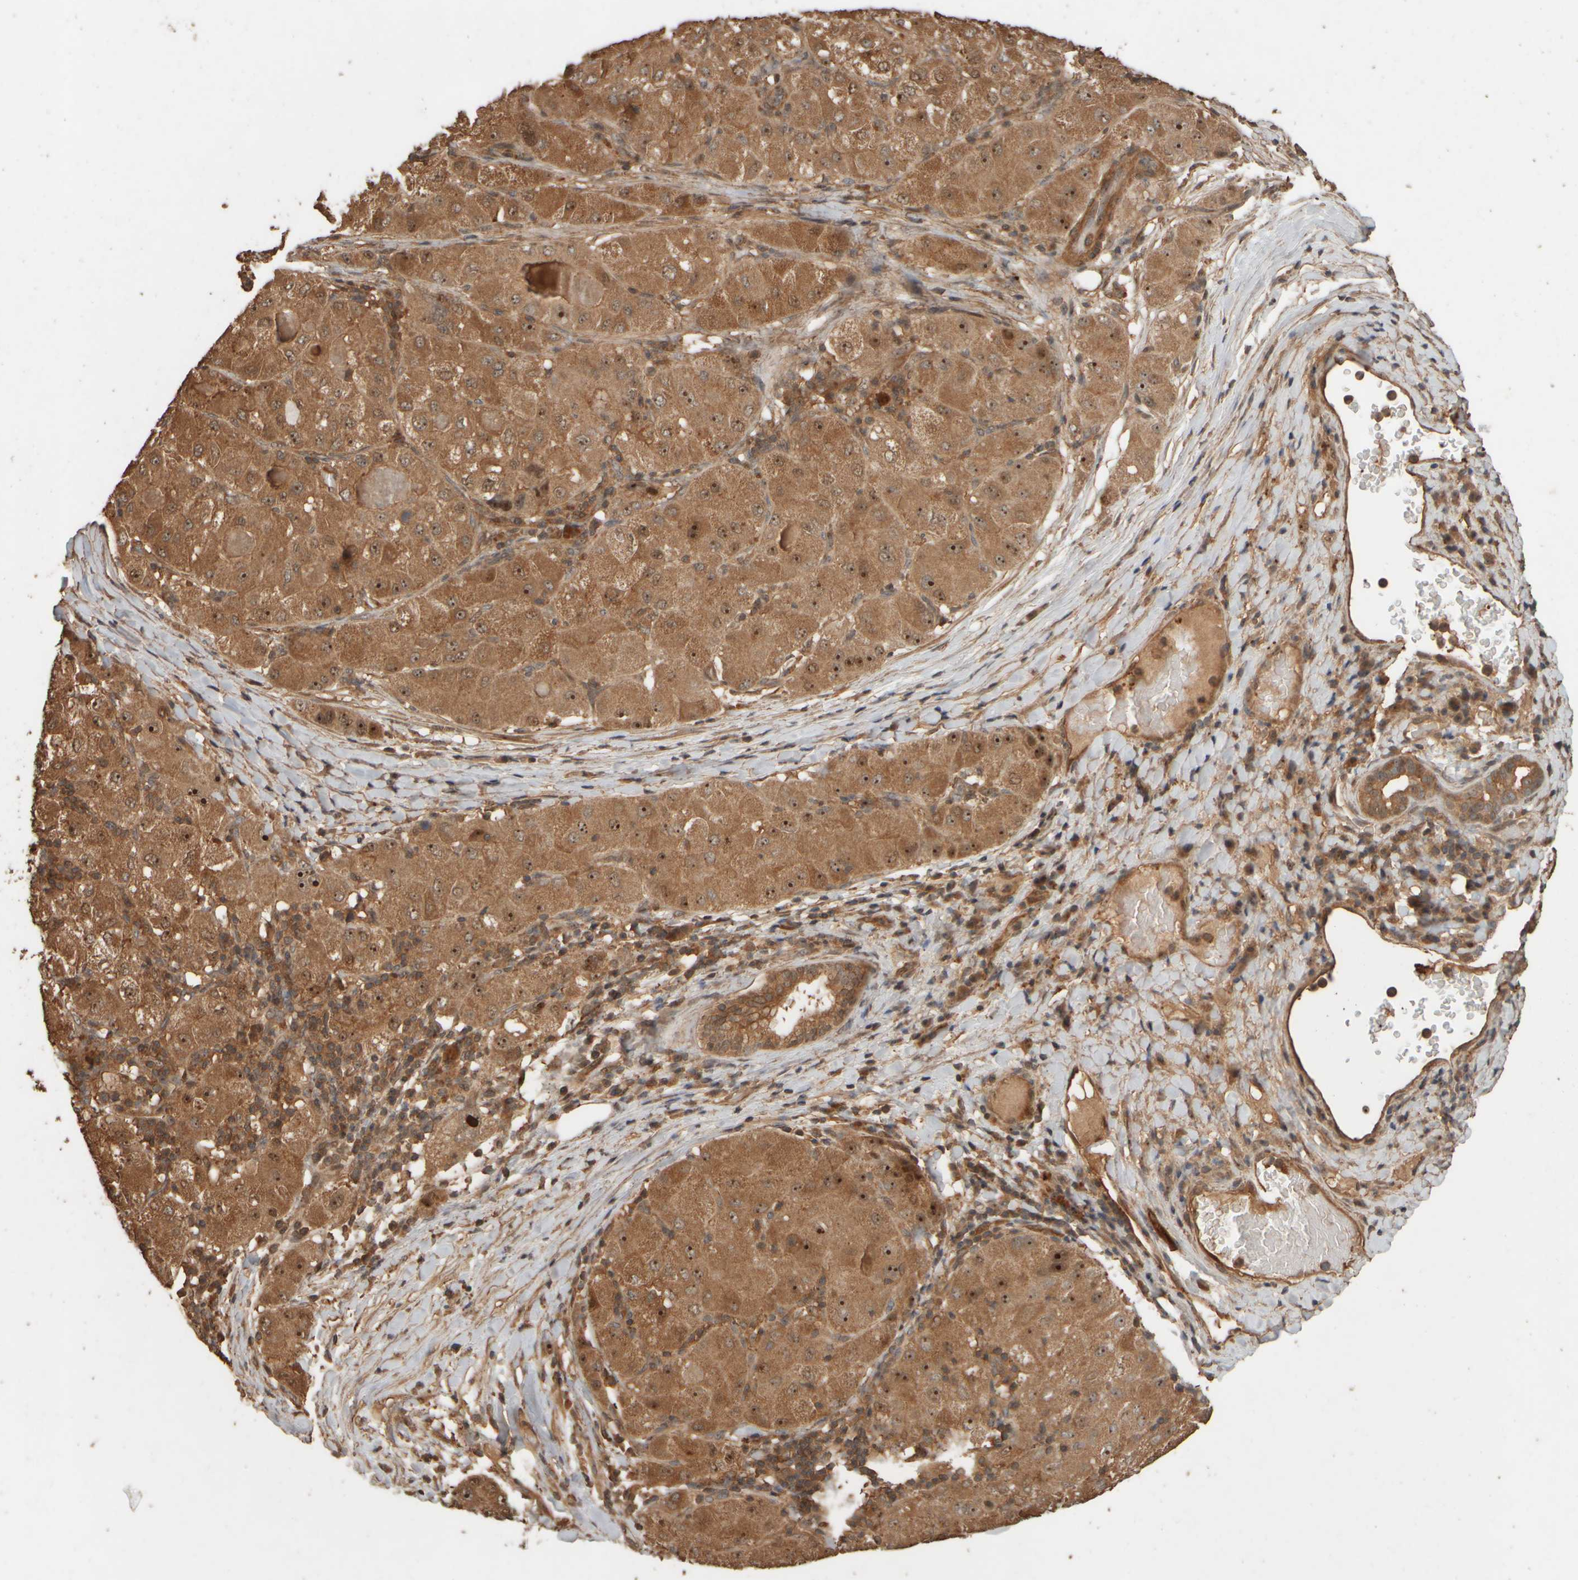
{"staining": {"intensity": "moderate", "quantity": ">75%", "location": "cytoplasmic/membranous,nuclear"}, "tissue": "liver cancer", "cell_type": "Tumor cells", "image_type": "cancer", "snomed": [{"axis": "morphology", "description": "Carcinoma, Hepatocellular, NOS"}, {"axis": "topography", "description": "Liver"}], "caption": "Moderate cytoplasmic/membranous and nuclear positivity for a protein is appreciated in approximately >75% of tumor cells of liver cancer using immunohistochemistry (IHC).", "gene": "SPHK1", "patient": {"sex": "male", "age": 80}}